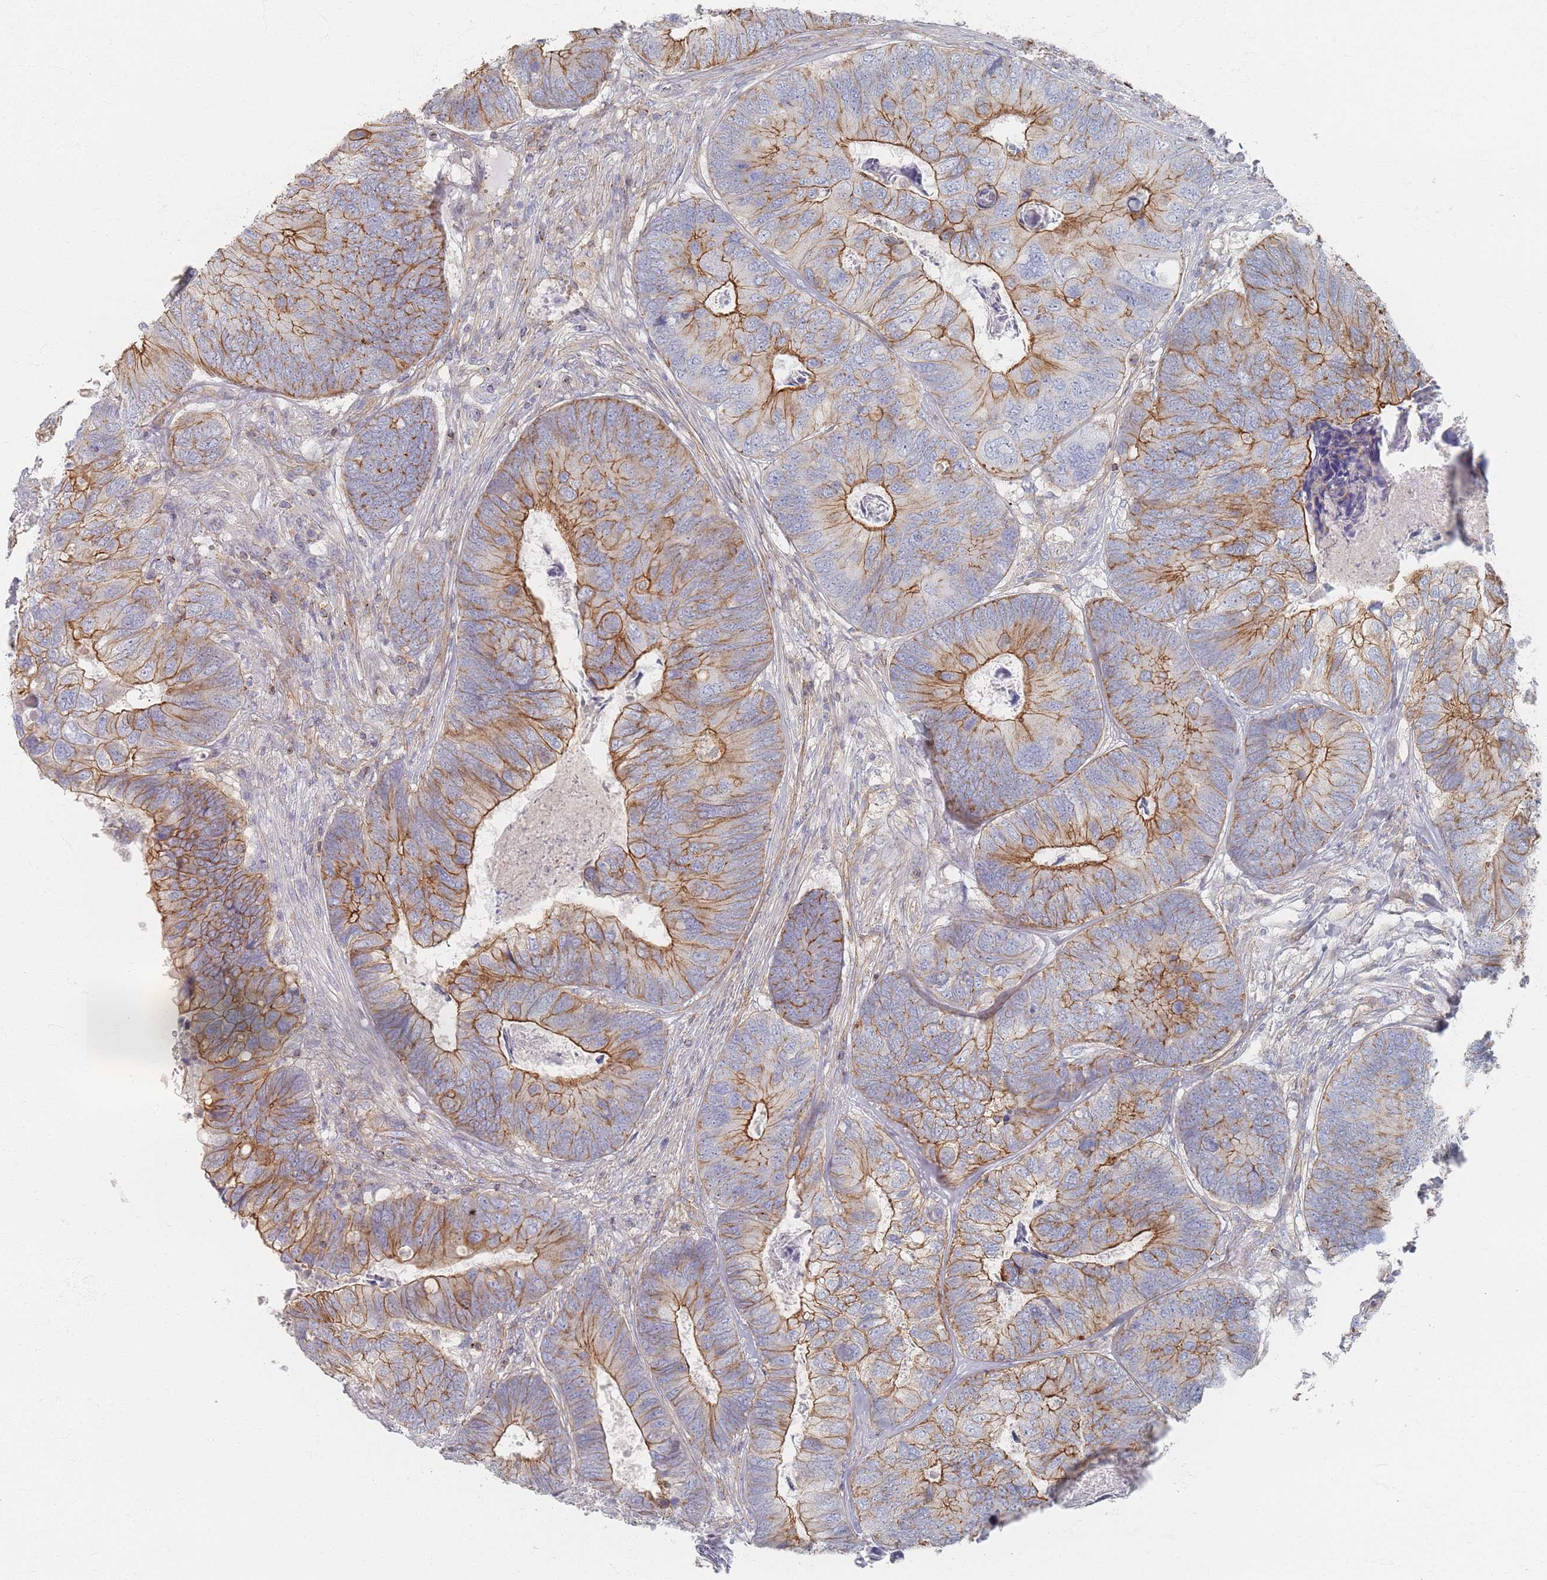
{"staining": {"intensity": "moderate", "quantity": ">75%", "location": "cytoplasmic/membranous"}, "tissue": "colorectal cancer", "cell_type": "Tumor cells", "image_type": "cancer", "snomed": [{"axis": "morphology", "description": "Adenocarcinoma, NOS"}, {"axis": "topography", "description": "Colon"}], "caption": "The immunohistochemical stain highlights moderate cytoplasmic/membranous positivity in tumor cells of colorectal cancer (adenocarcinoma) tissue.", "gene": "GNB1", "patient": {"sex": "female", "age": 67}}